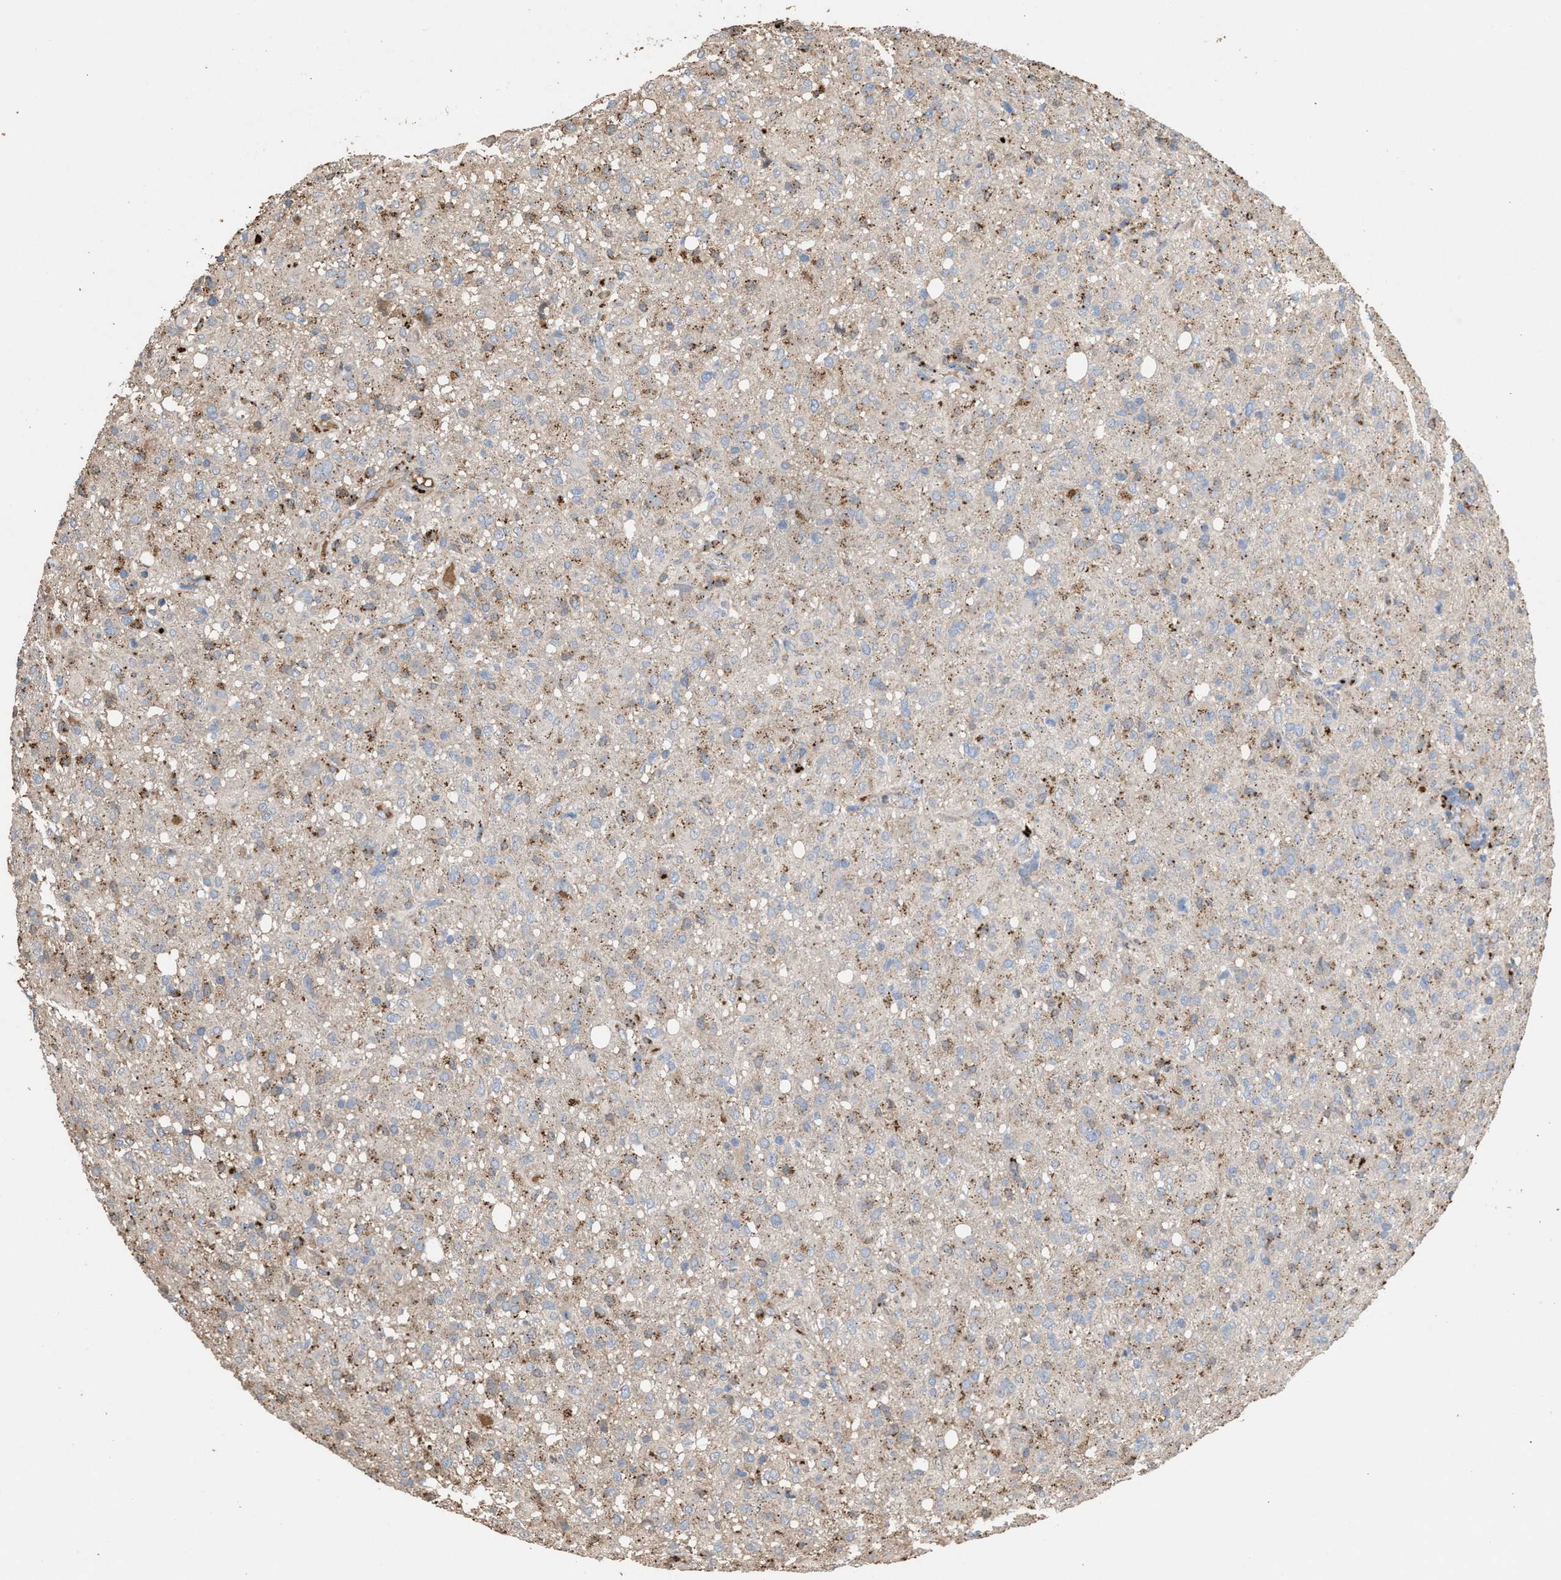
{"staining": {"intensity": "moderate", "quantity": "<25%", "location": "cytoplasmic/membranous"}, "tissue": "glioma", "cell_type": "Tumor cells", "image_type": "cancer", "snomed": [{"axis": "morphology", "description": "Glioma, malignant, High grade"}, {"axis": "topography", "description": "Brain"}], "caption": "About <25% of tumor cells in human glioma display moderate cytoplasmic/membranous protein expression as visualized by brown immunohistochemical staining.", "gene": "ELMO3", "patient": {"sex": "female", "age": 57}}